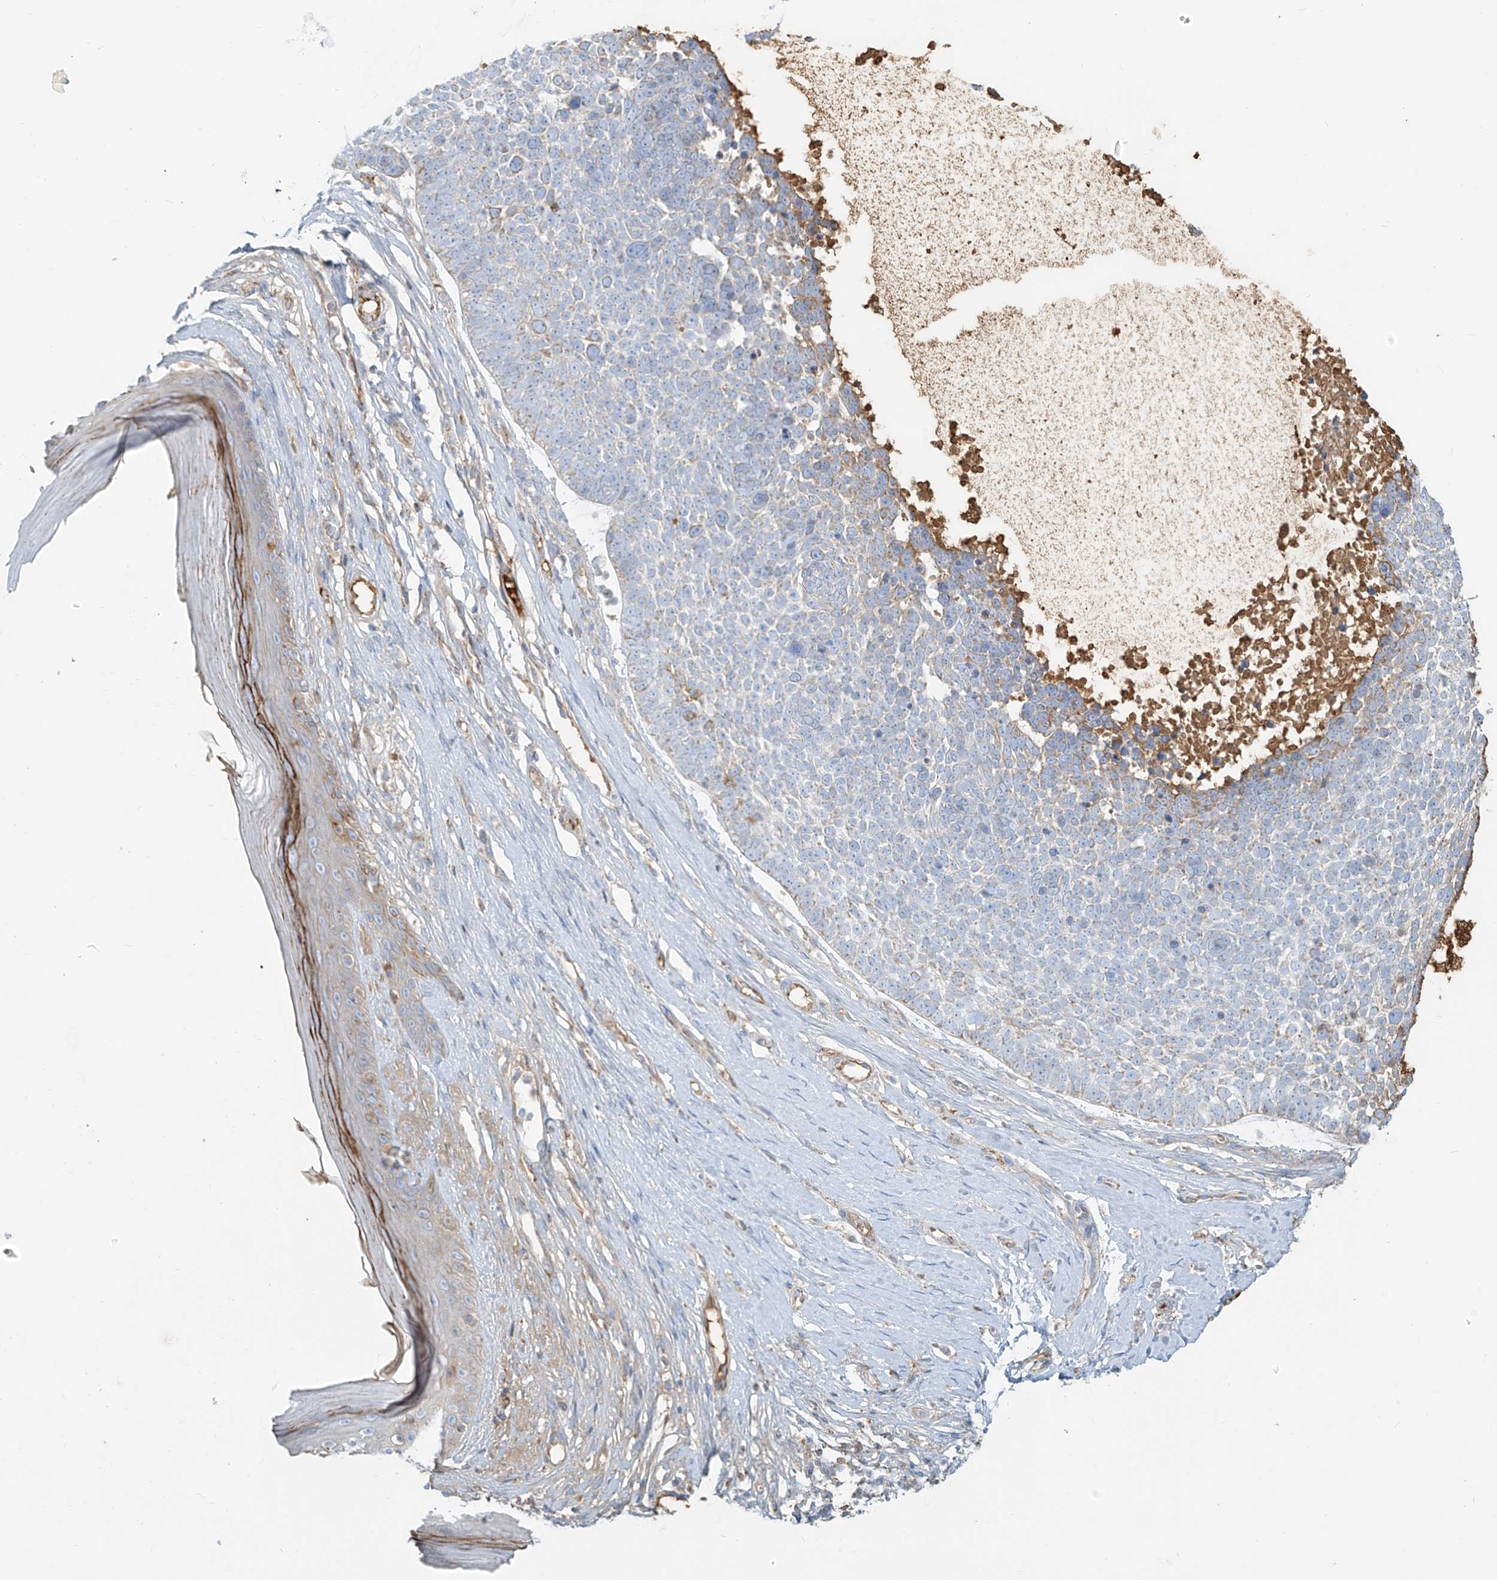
{"staining": {"intensity": "moderate", "quantity": "<25%", "location": "cytoplasmic/membranous"}, "tissue": "skin cancer", "cell_type": "Tumor cells", "image_type": "cancer", "snomed": [{"axis": "morphology", "description": "Basal cell carcinoma"}, {"axis": "topography", "description": "Skin"}], "caption": "Immunohistochemistry image of neoplastic tissue: human basal cell carcinoma (skin) stained using immunohistochemistry (IHC) demonstrates low levels of moderate protein expression localized specifically in the cytoplasmic/membranous of tumor cells, appearing as a cytoplasmic/membranous brown color.", "gene": "OCSTAMP", "patient": {"sex": "female", "age": 81}}